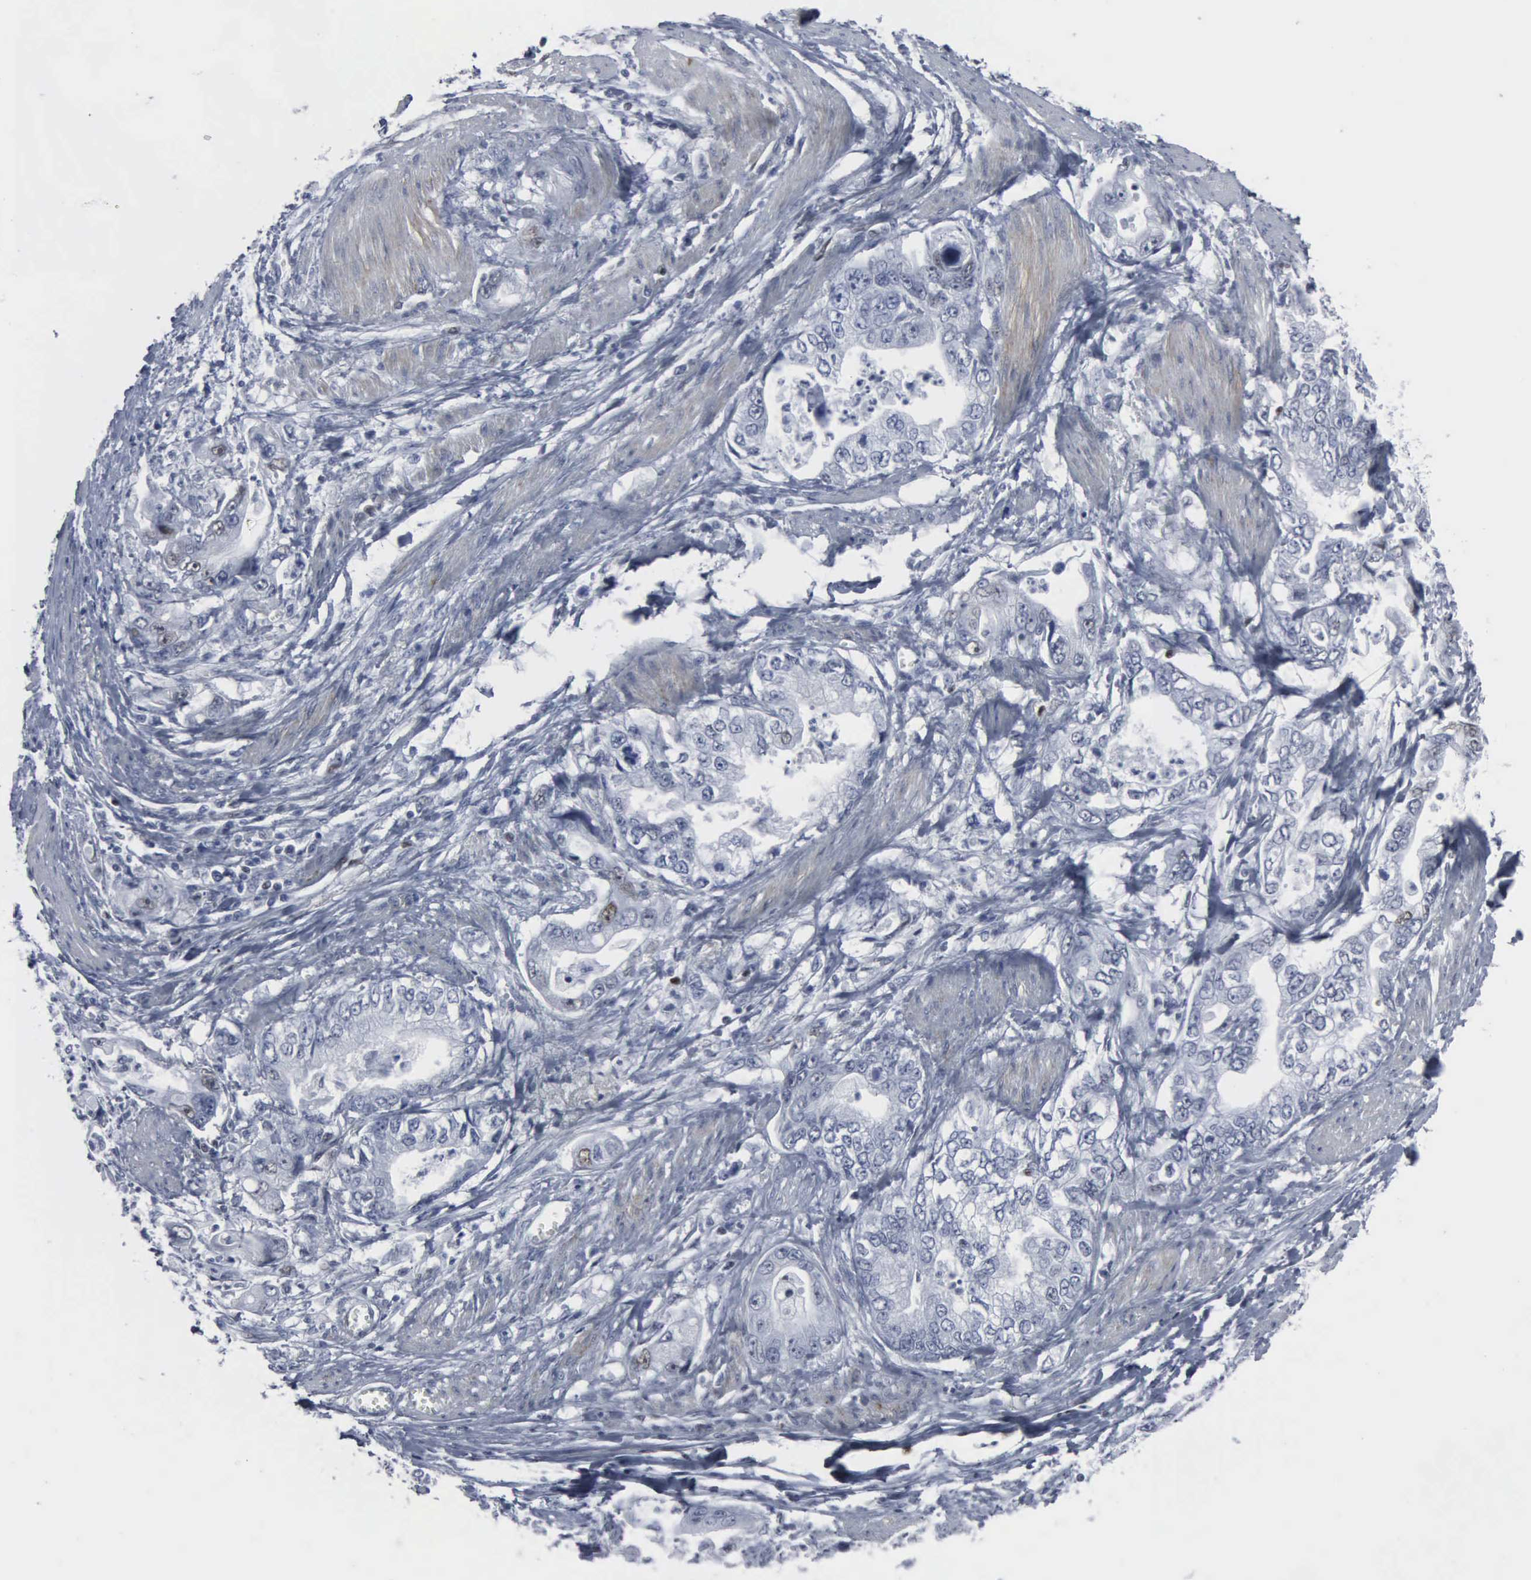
{"staining": {"intensity": "negative", "quantity": "none", "location": "none"}, "tissue": "stomach cancer", "cell_type": "Tumor cells", "image_type": "cancer", "snomed": [{"axis": "morphology", "description": "Adenocarcinoma, NOS"}, {"axis": "topography", "description": "Pancreas"}, {"axis": "topography", "description": "Stomach, upper"}], "caption": "An image of human stomach cancer (adenocarcinoma) is negative for staining in tumor cells.", "gene": "CCND3", "patient": {"sex": "male", "age": 77}}